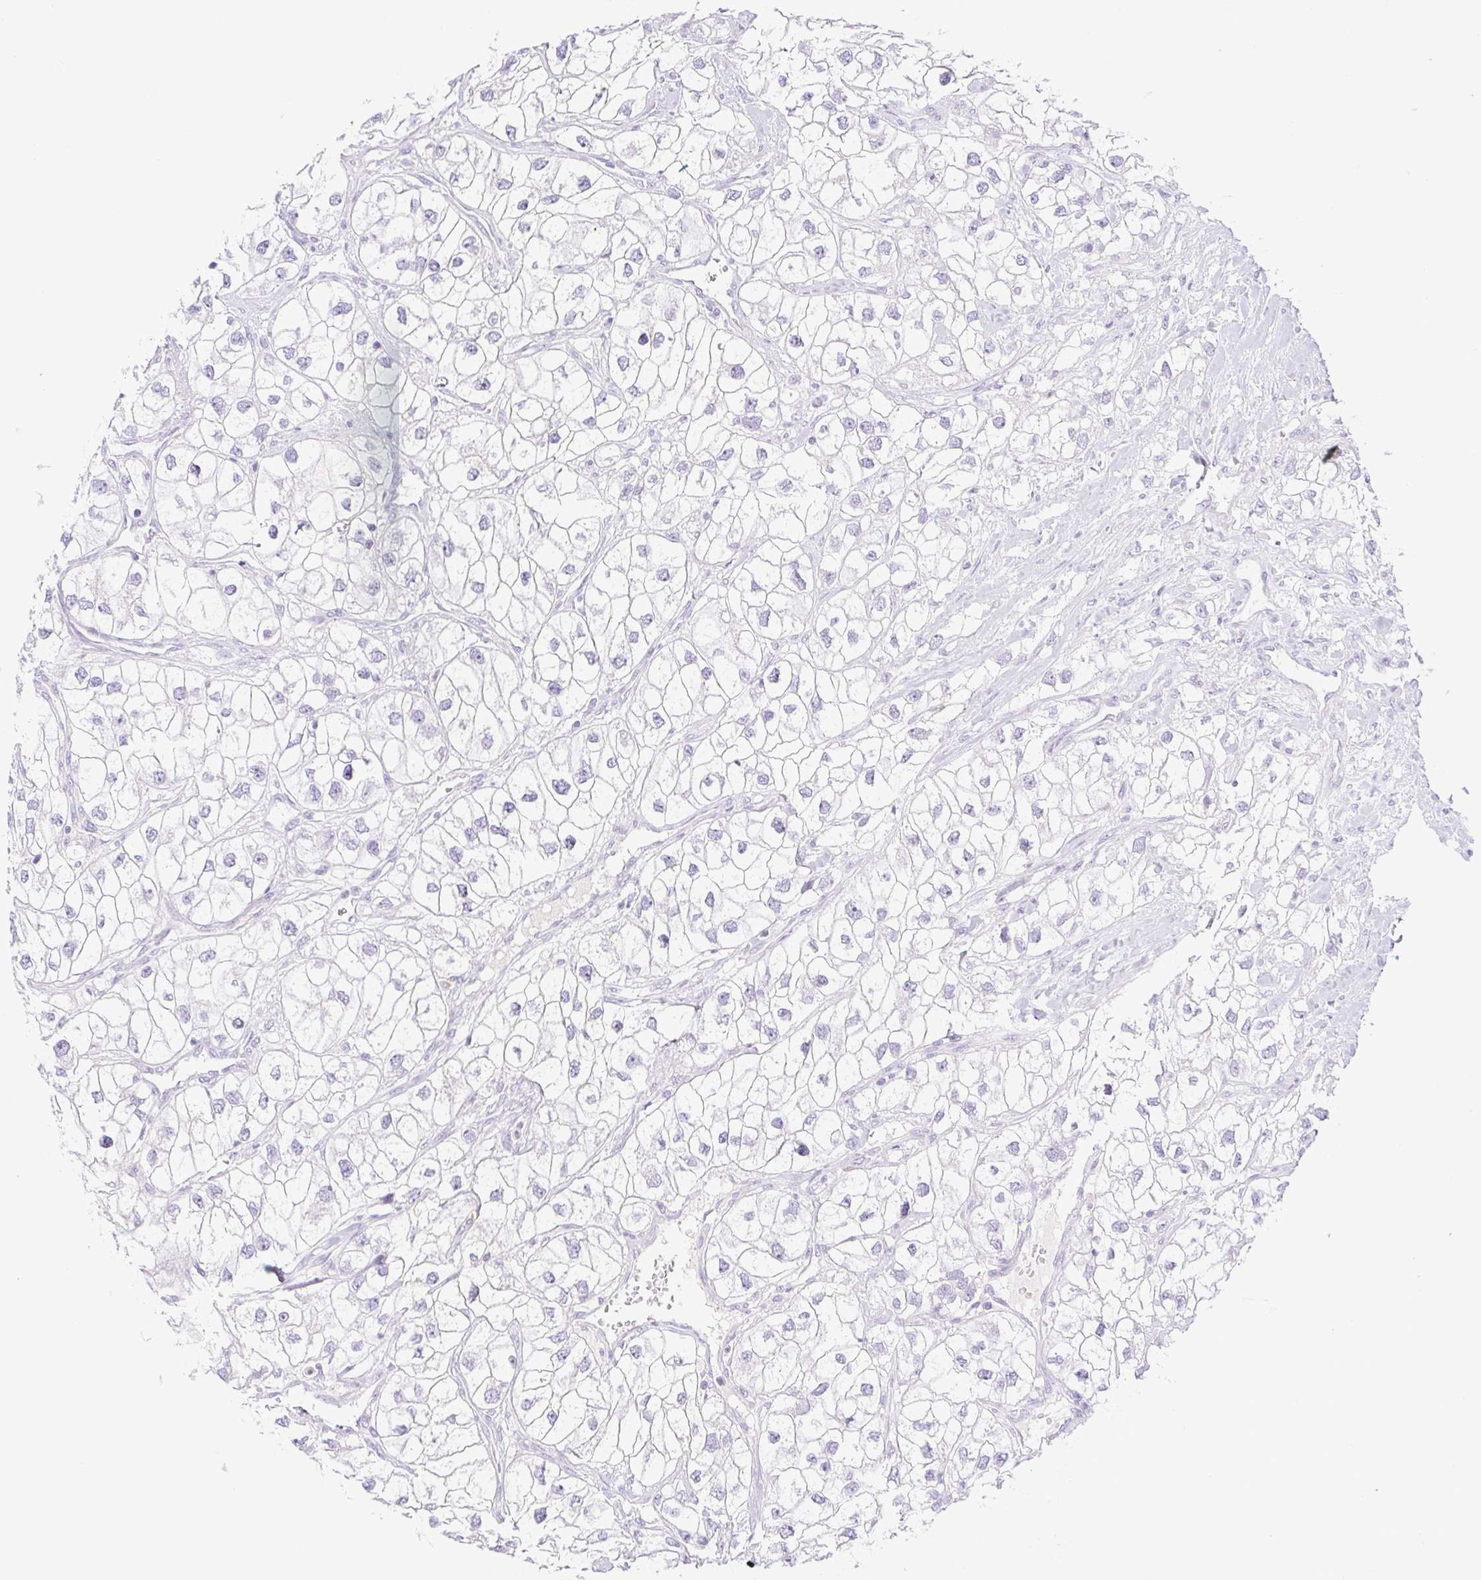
{"staining": {"intensity": "negative", "quantity": "none", "location": "none"}, "tissue": "renal cancer", "cell_type": "Tumor cells", "image_type": "cancer", "snomed": [{"axis": "morphology", "description": "Adenocarcinoma, NOS"}, {"axis": "topography", "description": "Kidney"}], "caption": "An immunohistochemistry histopathology image of renal cancer (adenocarcinoma) is shown. There is no staining in tumor cells of renal cancer (adenocarcinoma). Brightfield microscopy of immunohistochemistry (IHC) stained with DAB (brown) and hematoxylin (blue), captured at high magnification.", "gene": "PAPPA2", "patient": {"sex": "male", "age": 59}}